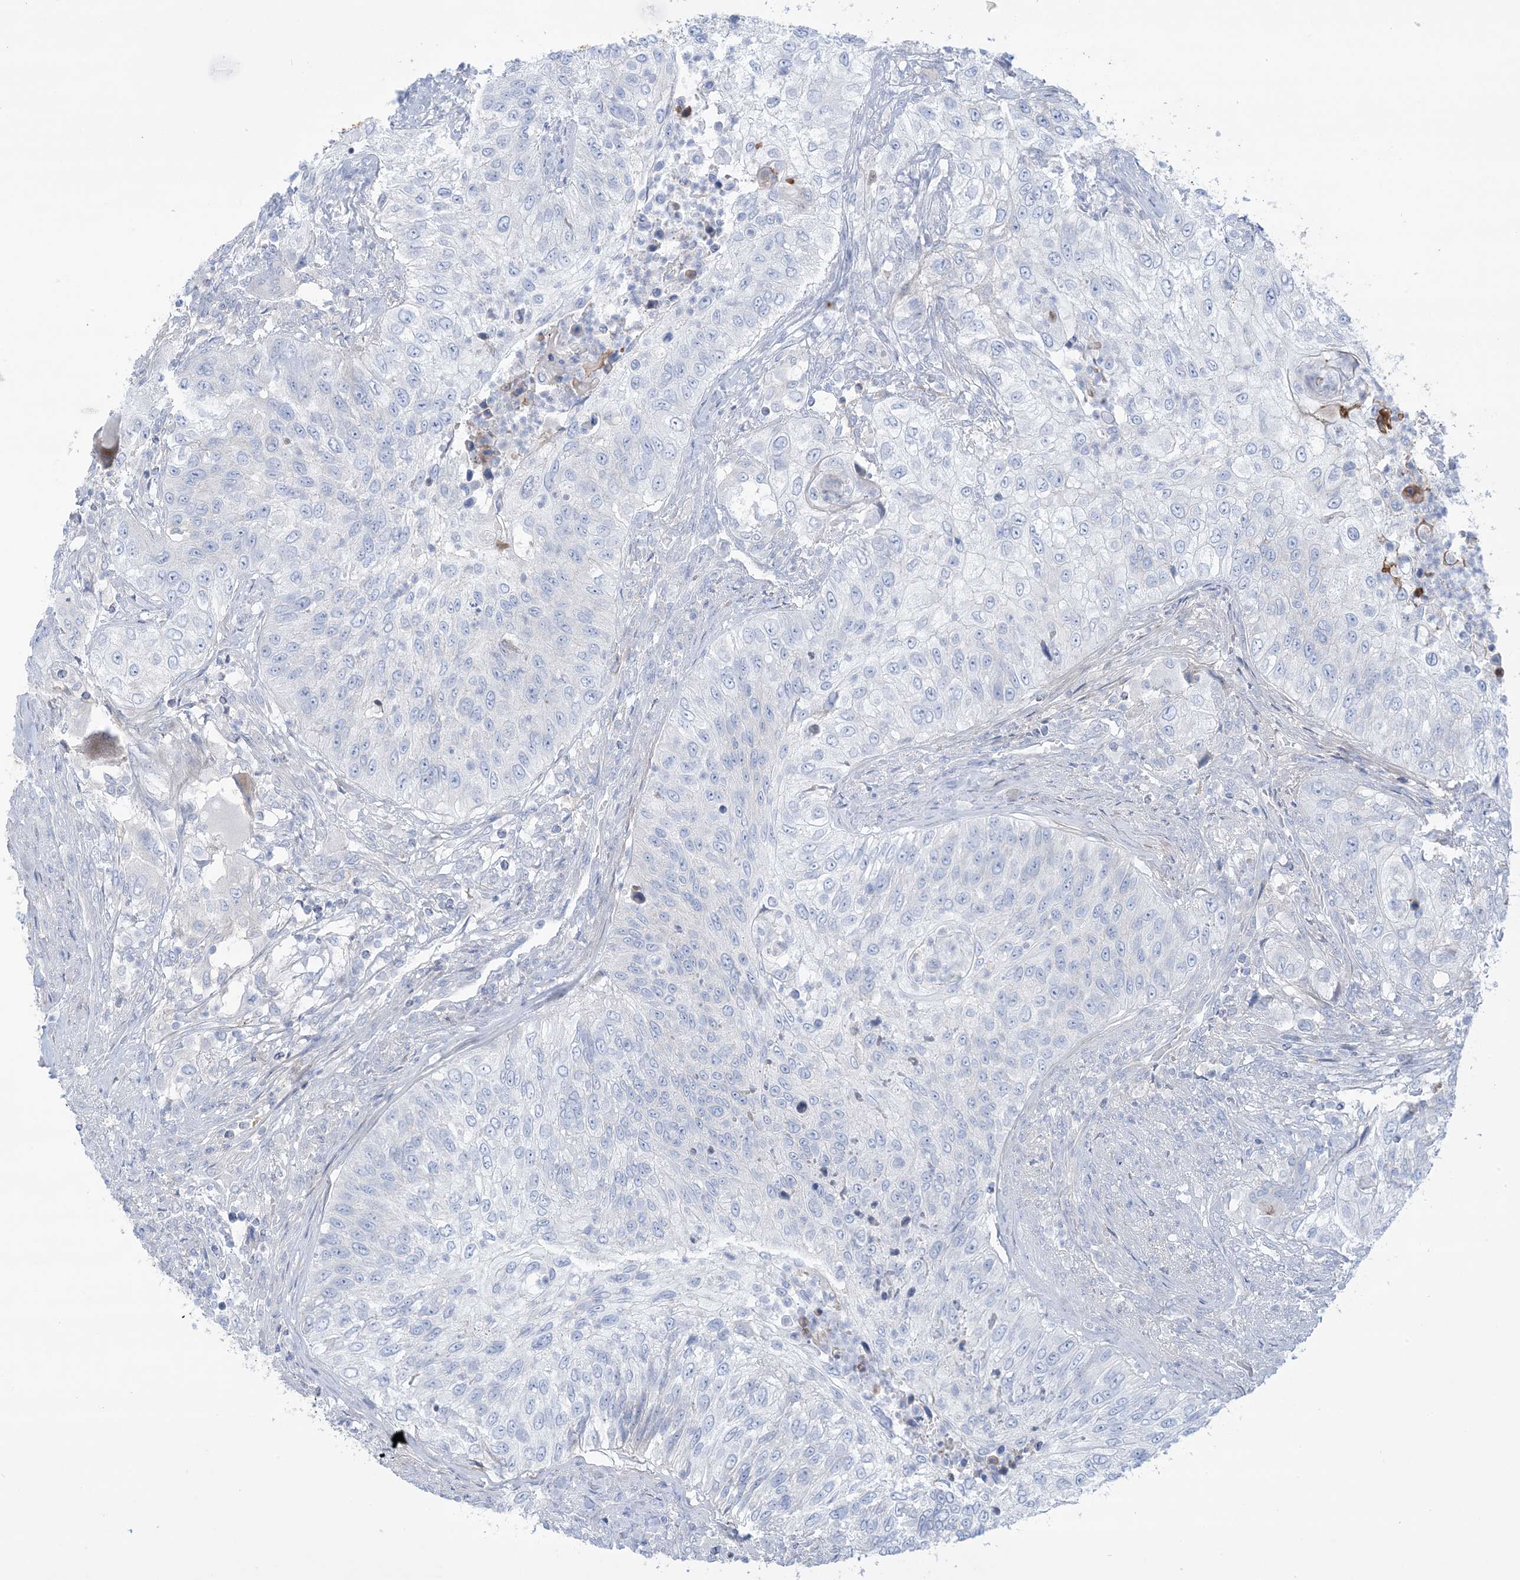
{"staining": {"intensity": "negative", "quantity": "none", "location": "none"}, "tissue": "urothelial cancer", "cell_type": "Tumor cells", "image_type": "cancer", "snomed": [{"axis": "morphology", "description": "Urothelial carcinoma, High grade"}, {"axis": "topography", "description": "Urinary bladder"}], "caption": "Protein analysis of high-grade urothelial carcinoma demonstrates no significant positivity in tumor cells.", "gene": "ATP11C", "patient": {"sex": "female", "age": 60}}